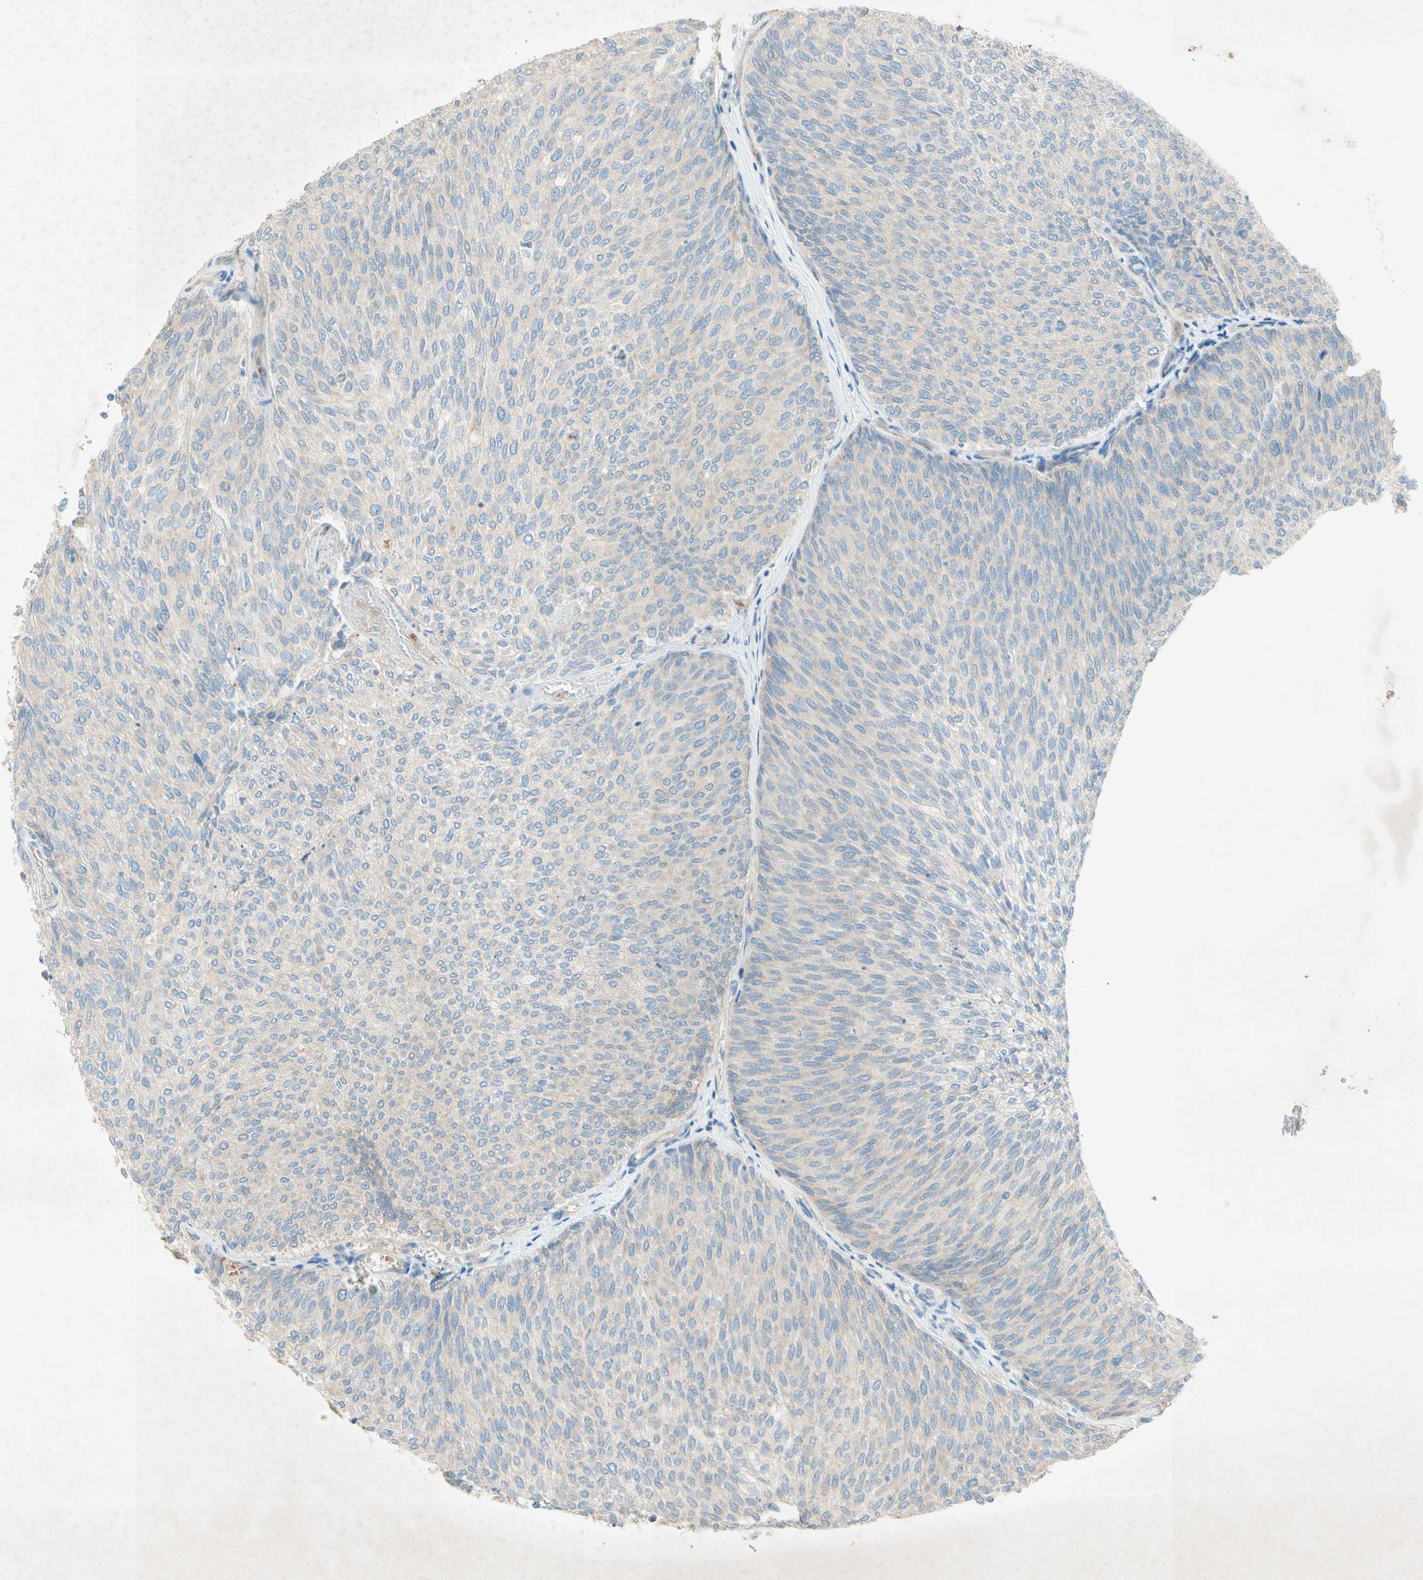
{"staining": {"intensity": "negative", "quantity": "none", "location": "none"}, "tissue": "urothelial cancer", "cell_type": "Tumor cells", "image_type": "cancer", "snomed": [{"axis": "morphology", "description": "Urothelial carcinoma, Low grade"}, {"axis": "topography", "description": "Urinary bladder"}], "caption": "Tumor cells are negative for protein expression in human urothelial cancer.", "gene": "IL2", "patient": {"sex": "female", "age": 79}}